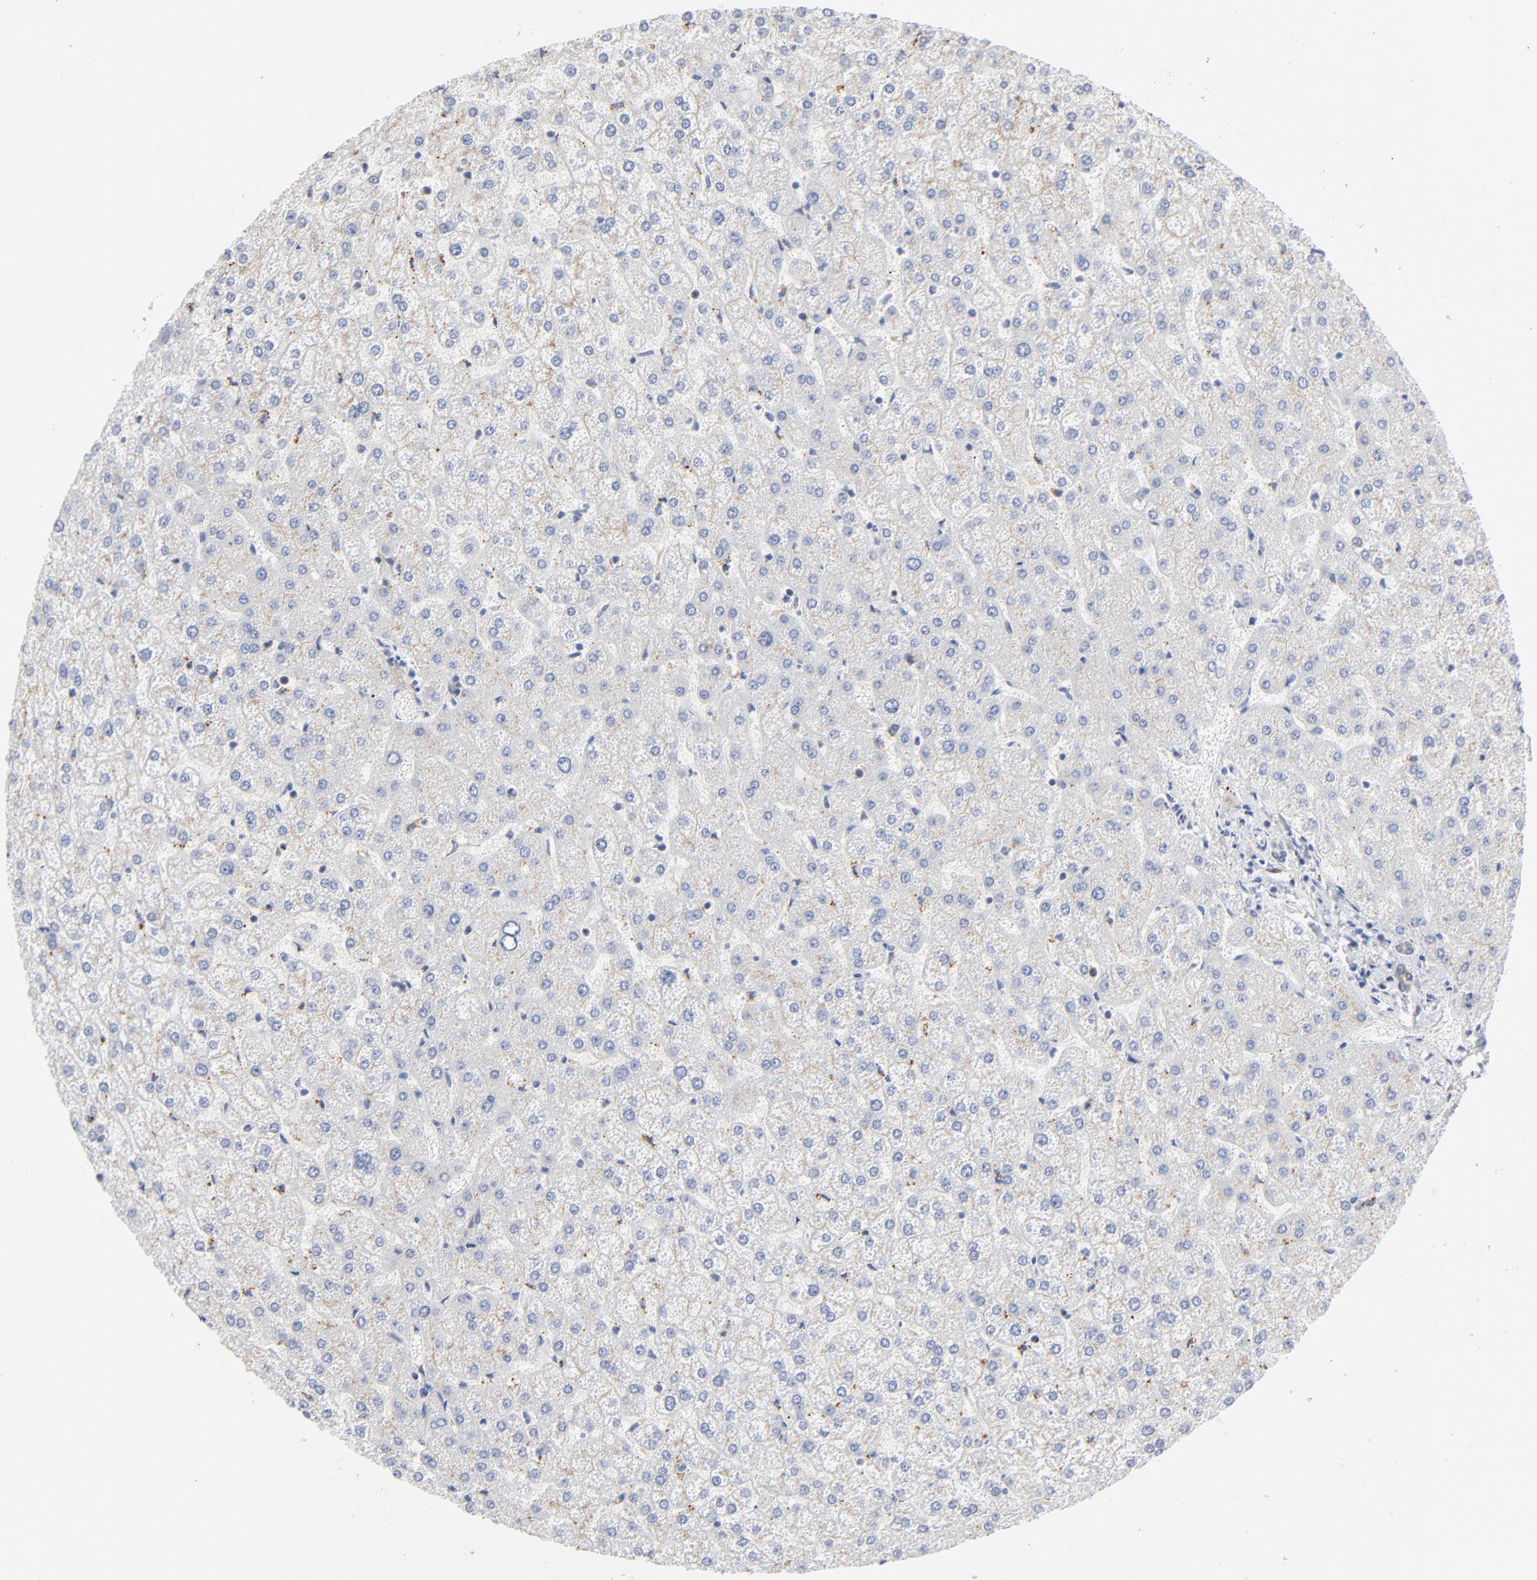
{"staining": {"intensity": "negative", "quantity": "none", "location": "none"}, "tissue": "liver", "cell_type": "Cholangiocytes", "image_type": "normal", "snomed": [{"axis": "morphology", "description": "Normal tissue, NOS"}, {"axis": "topography", "description": "Liver"}], "caption": "Immunohistochemistry of unremarkable liver demonstrates no staining in cholangiocytes.", "gene": "LTBP2", "patient": {"sex": "female", "age": 32}}